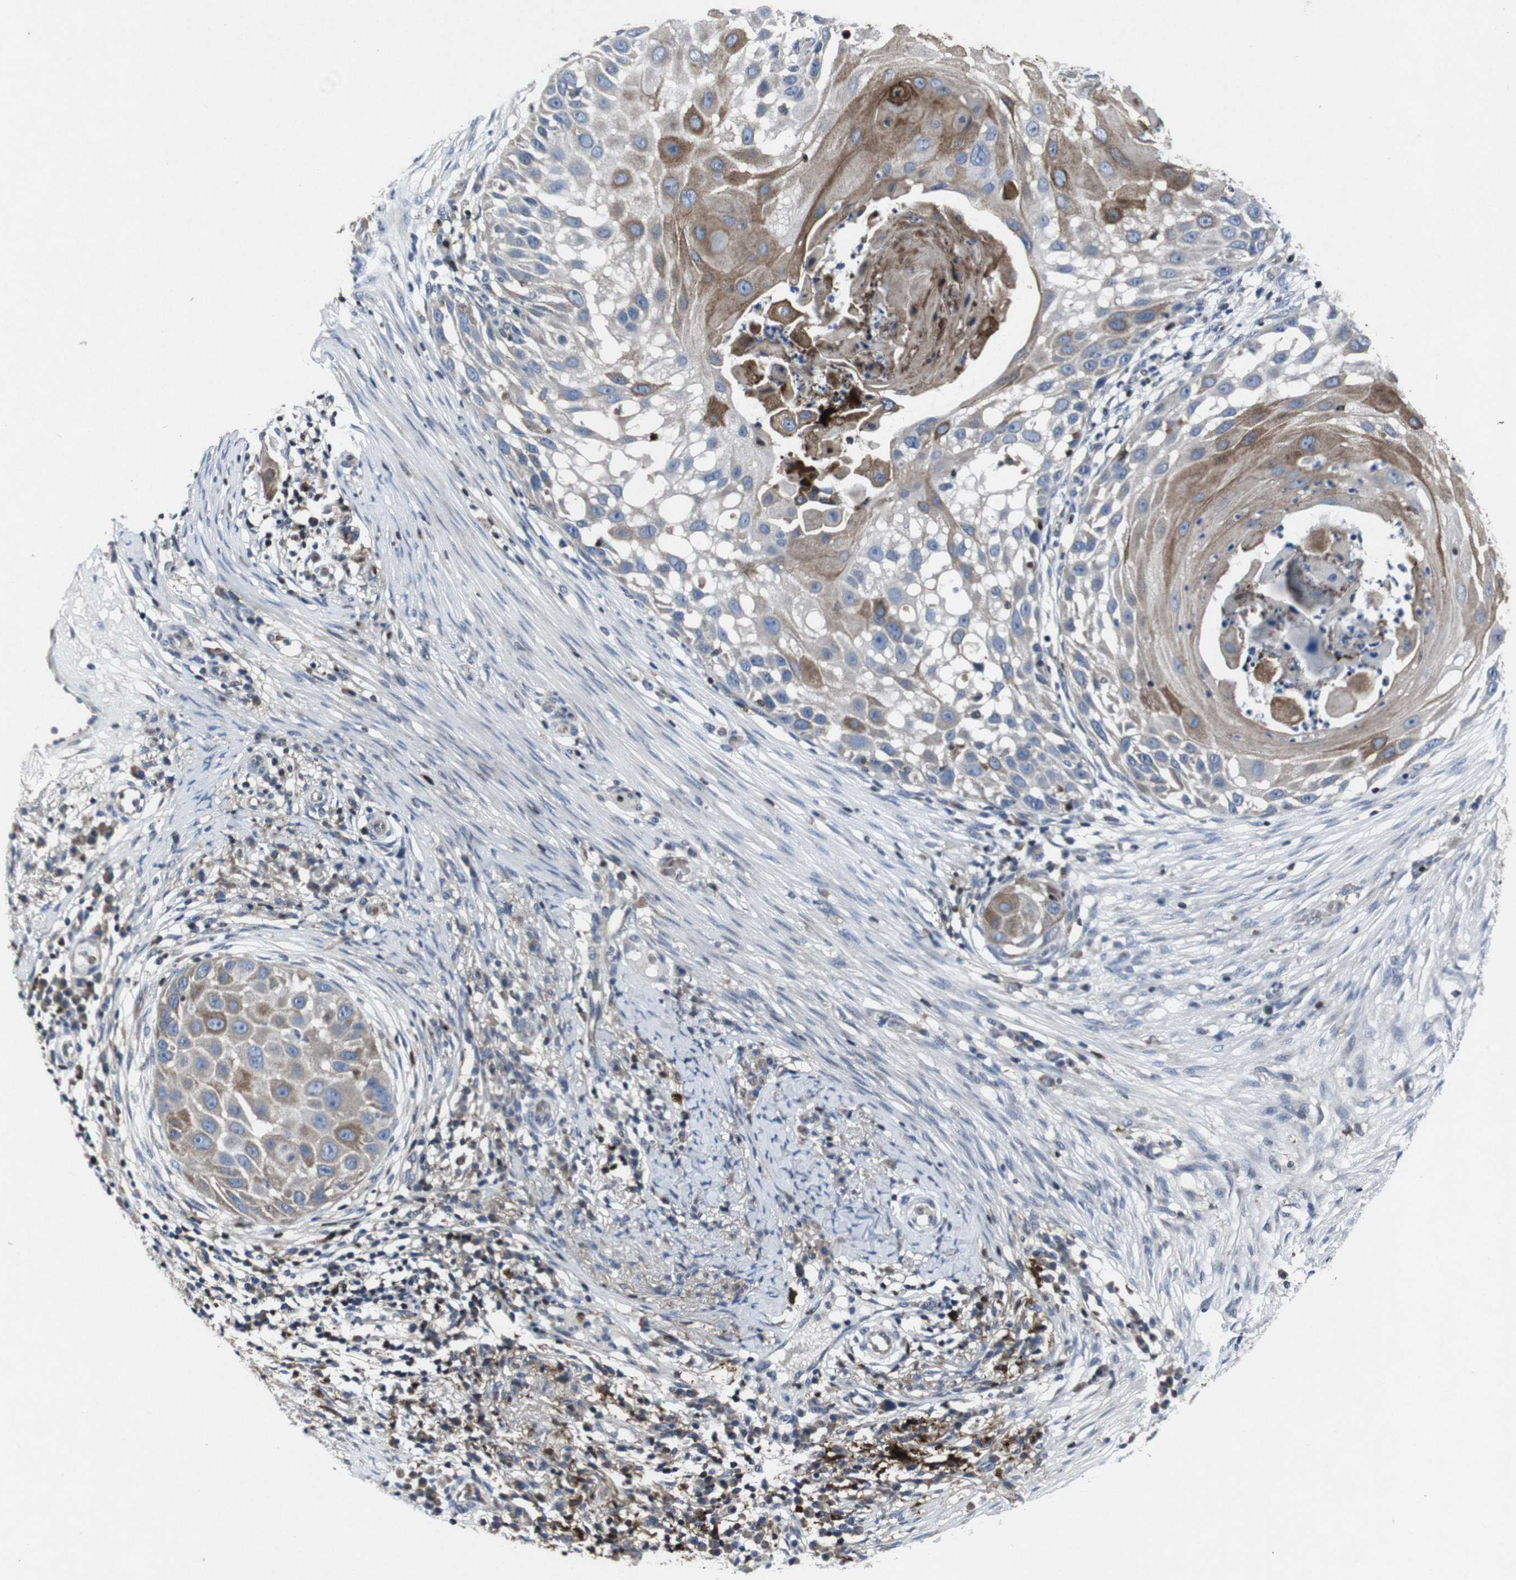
{"staining": {"intensity": "moderate", "quantity": "25%-75%", "location": "cytoplasmic/membranous"}, "tissue": "skin cancer", "cell_type": "Tumor cells", "image_type": "cancer", "snomed": [{"axis": "morphology", "description": "Squamous cell carcinoma, NOS"}, {"axis": "topography", "description": "Skin"}], "caption": "Tumor cells show moderate cytoplasmic/membranous expression in about 25%-75% of cells in skin squamous cell carcinoma.", "gene": "STAT4", "patient": {"sex": "female", "age": 44}}